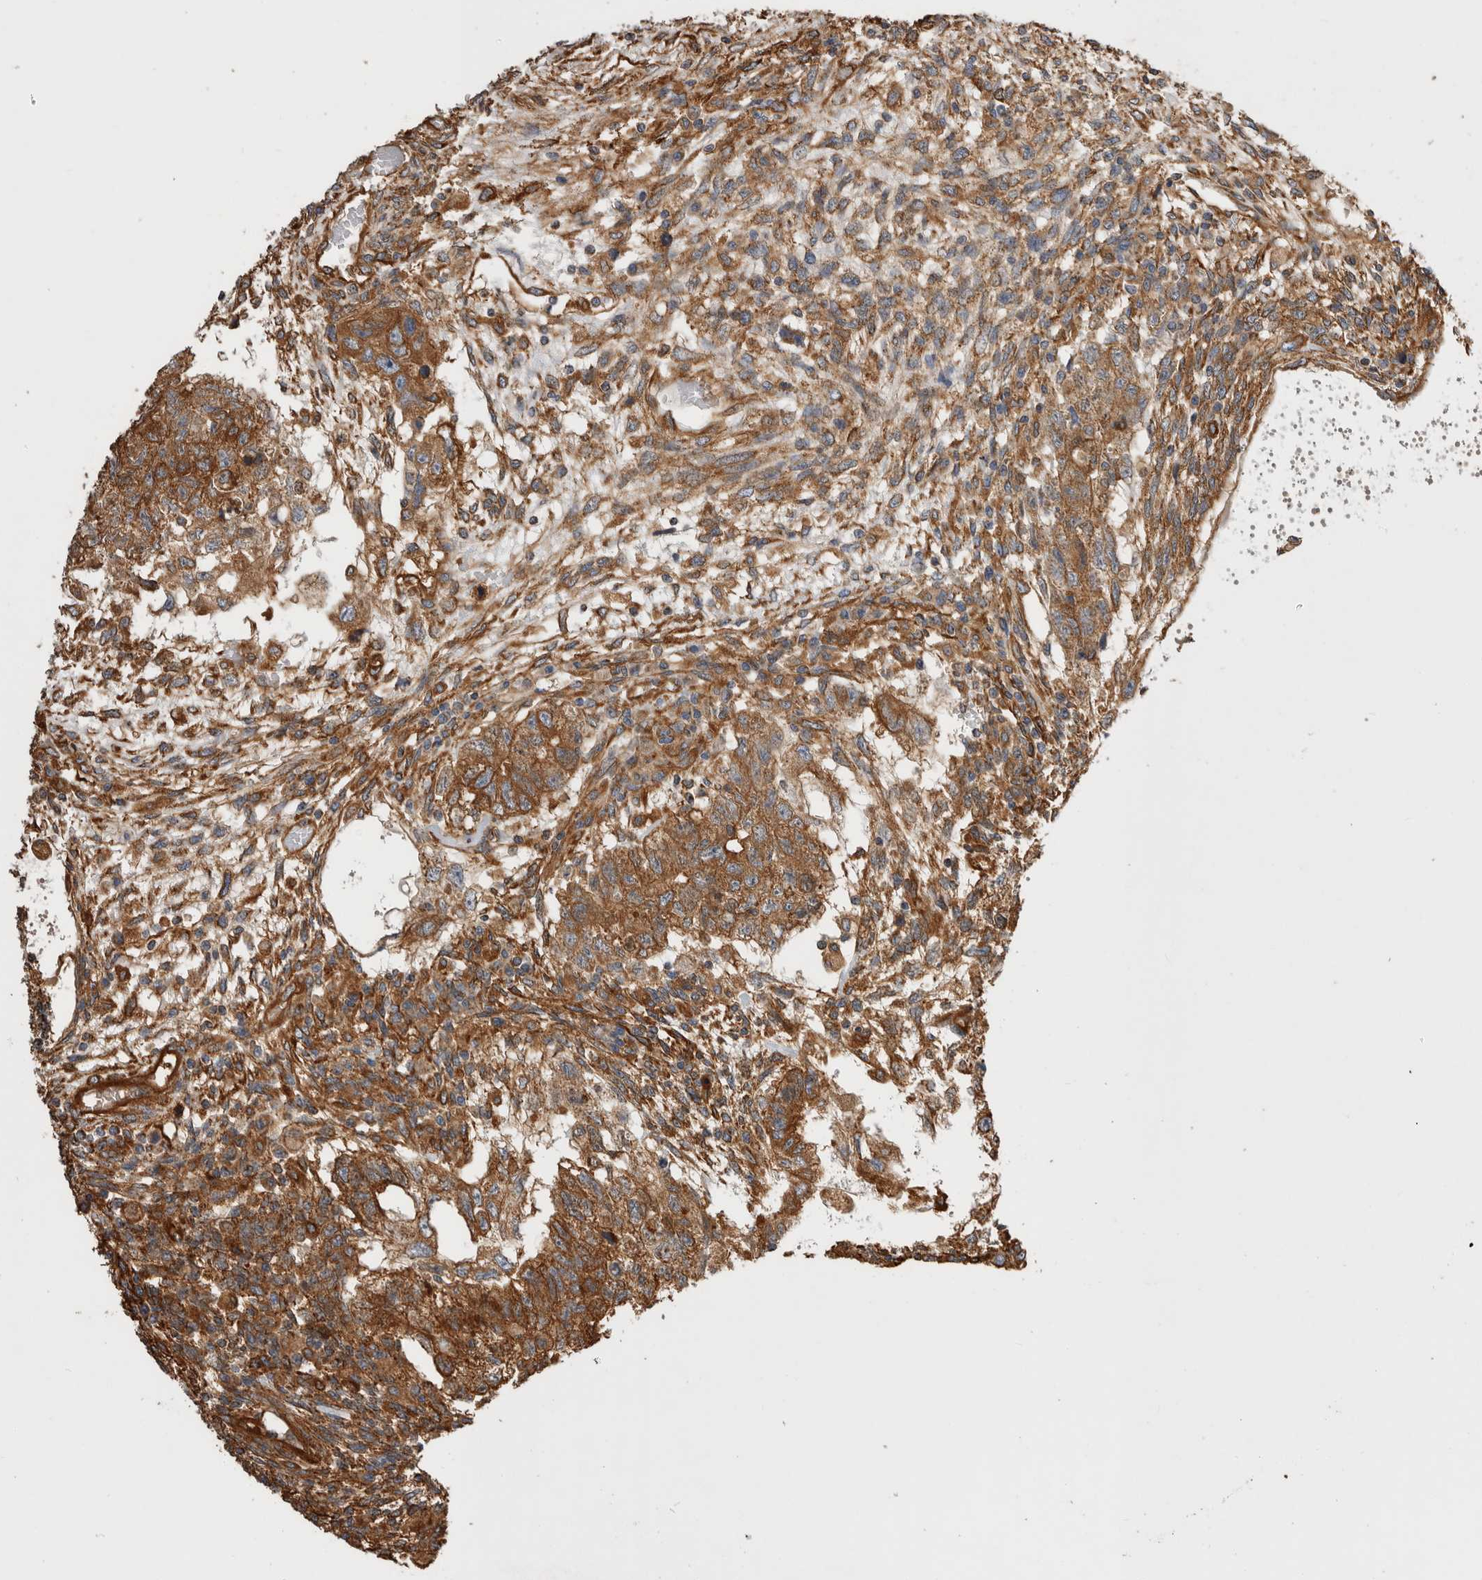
{"staining": {"intensity": "moderate", "quantity": ">75%", "location": "cytoplasmic/membranous"}, "tissue": "testis cancer", "cell_type": "Tumor cells", "image_type": "cancer", "snomed": [{"axis": "morphology", "description": "Normal tissue, NOS"}, {"axis": "morphology", "description": "Carcinoma, Embryonal, NOS"}, {"axis": "topography", "description": "Testis"}], "caption": "This is an image of immunohistochemistry staining of testis cancer, which shows moderate staining in the cytoplasmic/membranous of tumor cells.", "gene": "ZNF397", "patient": {"sex": "male", "age": 36}}